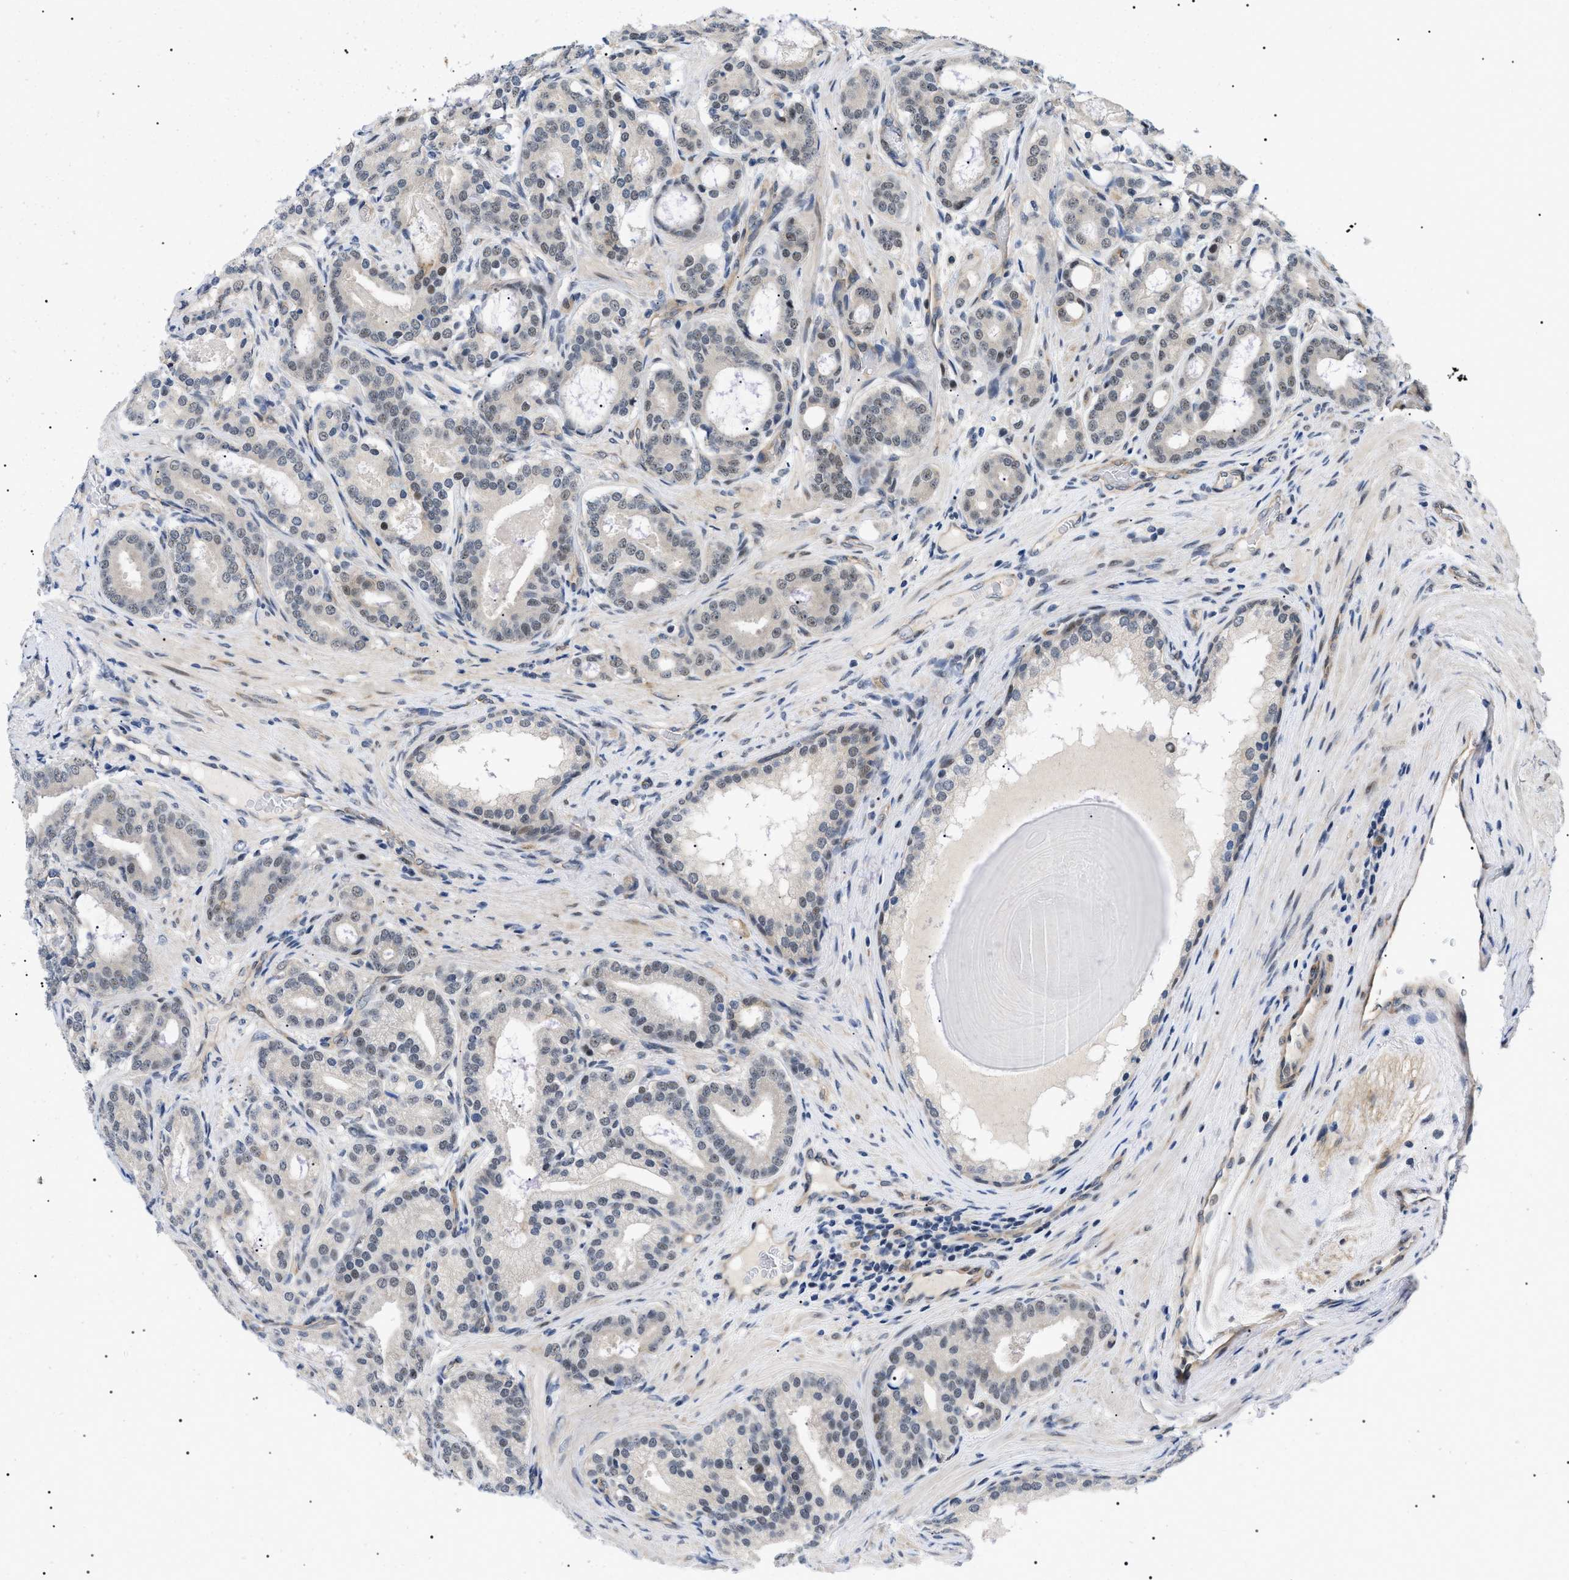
{"staining": {"intensity": "weak", "quantity": "<25%", "location": "nuclear"}, "tissue": "prostate cancer", "cell_type": "Tumor cells", "image_type": "cancer", "snomed": [{"axis": "morphology", "description": "Adenocarcinoma, High grade"}, {"axis": "topography", "description": "Prostate"}], "caption": "Immunohistochemistry (IHC) image of human prostate high-grade adenocarcinoma stained for a protein (brown), which displays no expression in tumor cells.", "gene": "GARRE1", "patient": {"sex": "male", "age": 60}}